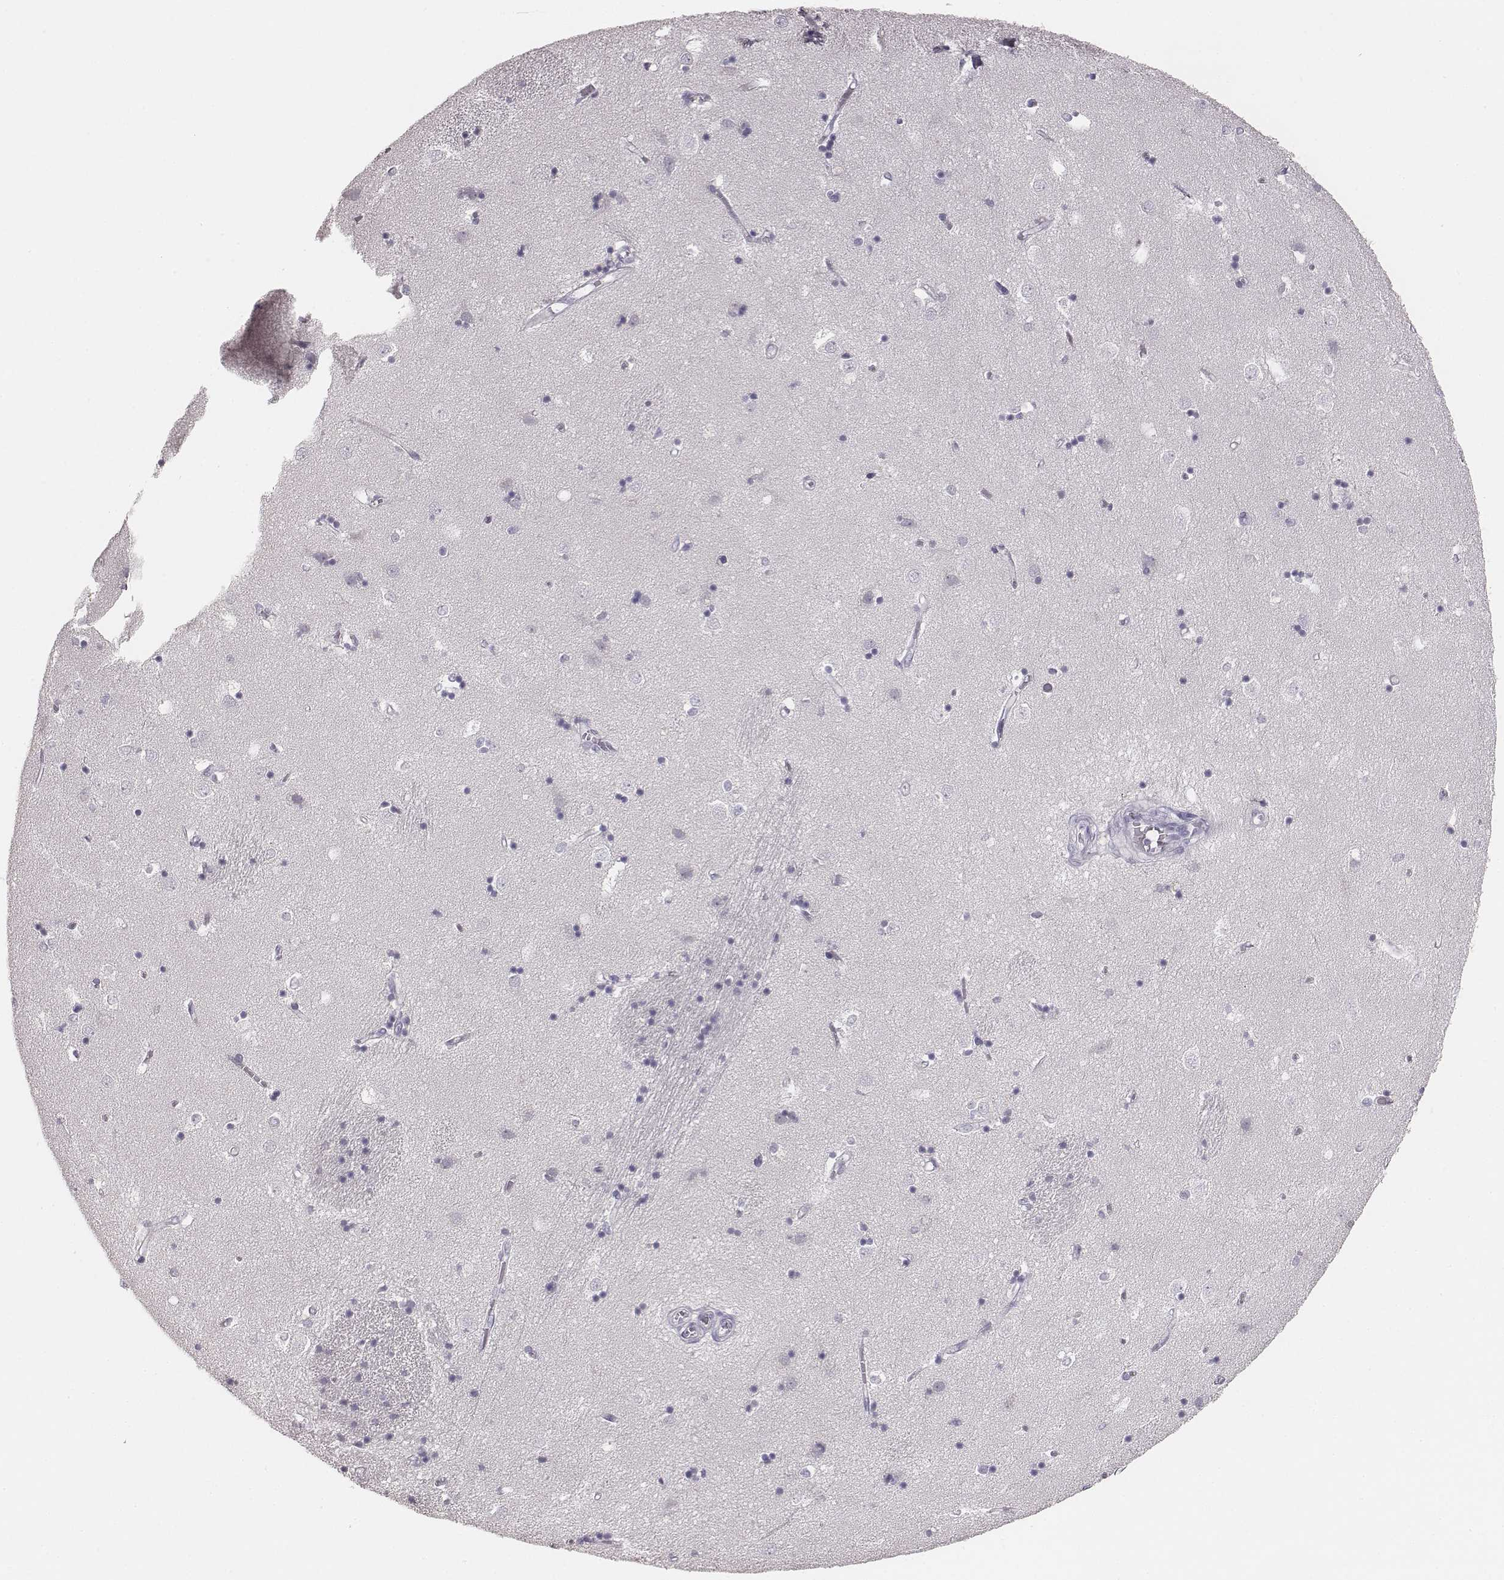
{"staining": {"intensity": "negative", "quantity": "none", "location": "none"}, "tissue": "caudate", "cell_type": "Glial cells", "image_type": "normal", "snomed": [{"axis": "morphology", "description": "Normal tissue, NOS"}, {"axis": "topography", "description": "Lateral ventricle wall"}], "caption": "Glial cells show no significant staining in unremarkable caudate.", "gene": "MYH6", "patient": {"sex": "male", "age": 54}}